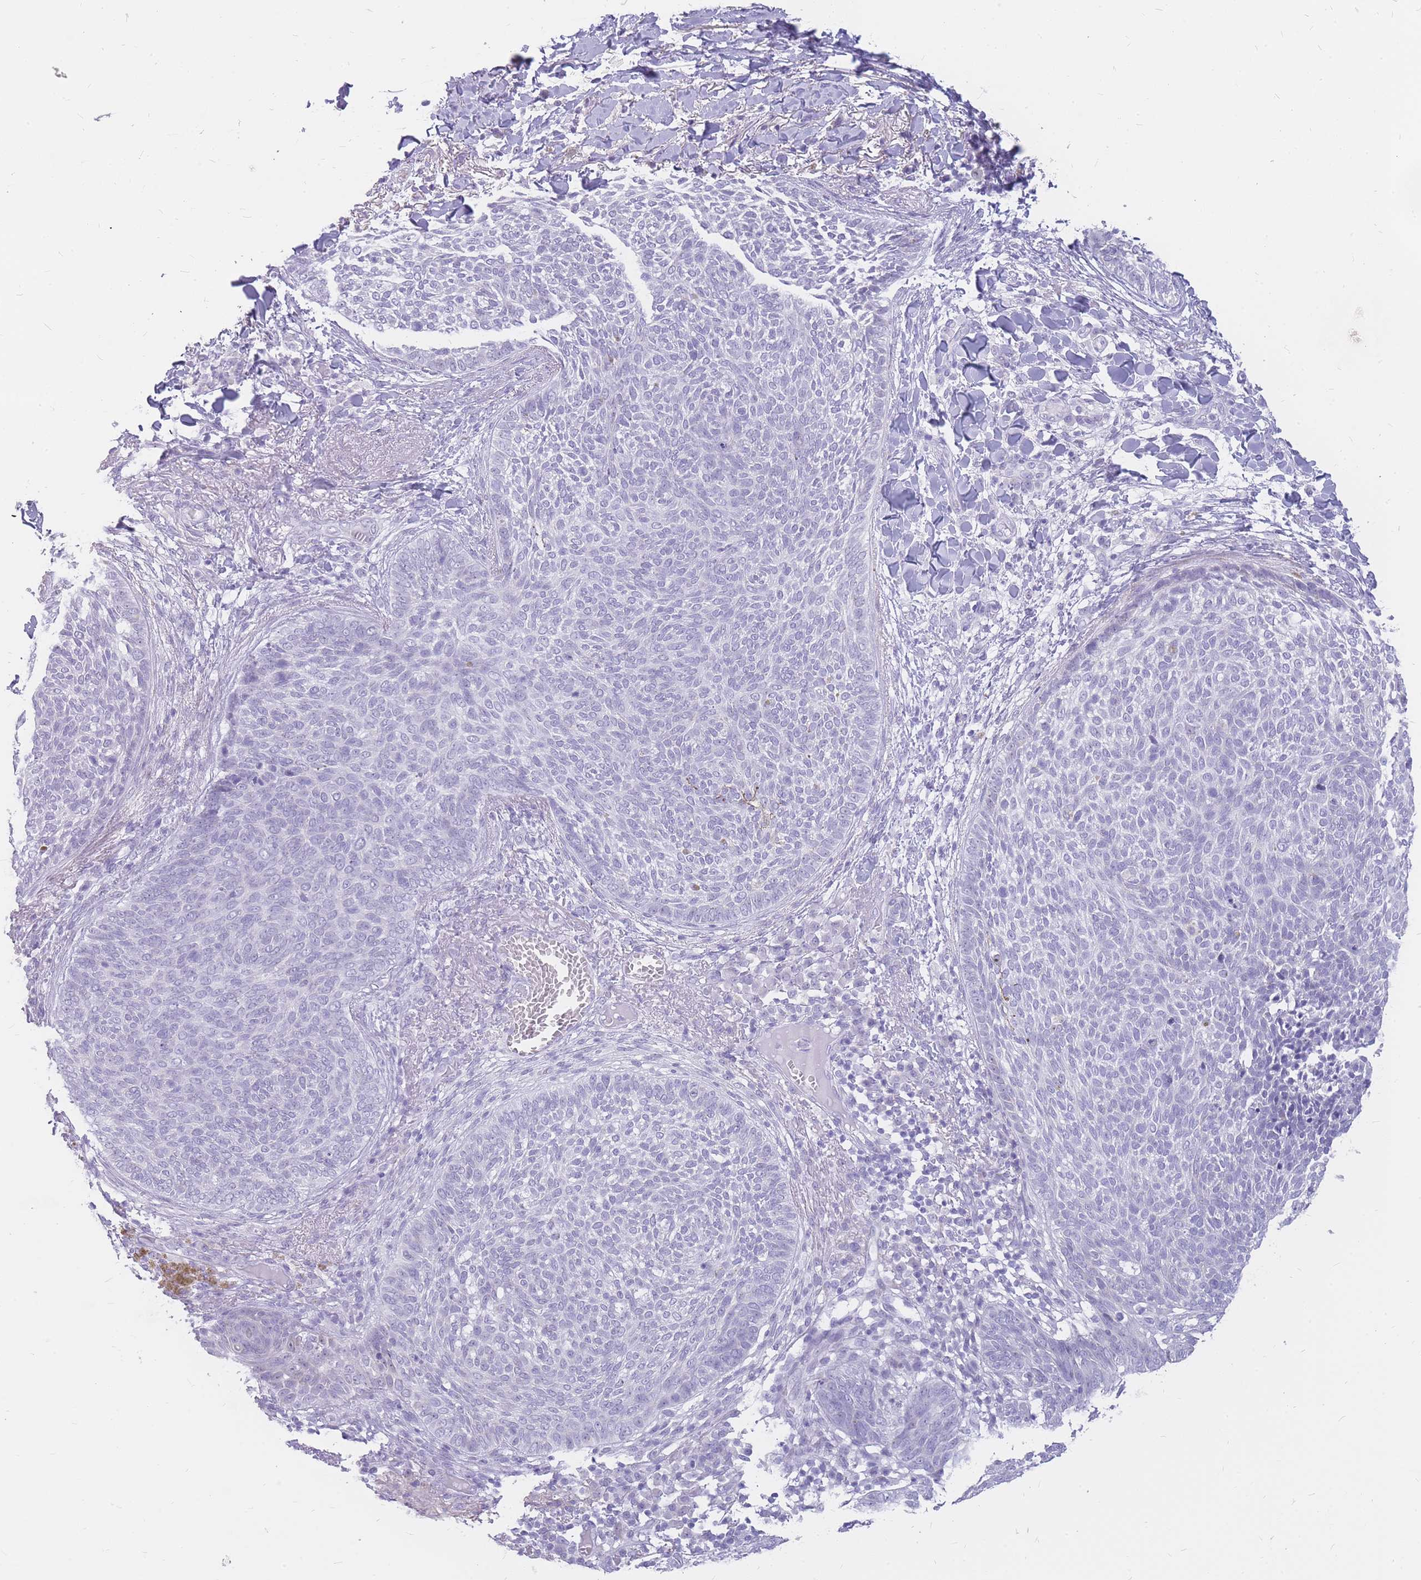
{"staining": {"intensity": "negative", "quantity": "none", "location": "none"}, "tissue": "skin cancer", "cell_type": "Tumor cells", "image_type": "cancer", "snomed": [{"axis": "morphology", "description": "Basal cell carcinoma"}, {"axis": "topography", "description": "Skin"}], "caption": "A micrograph of skin cancer (basal cell carcinoma) stained for a protein displays no brown staining in tumor cells. (DAB IHC visualized using brightfield microscopy, high magnification).", "gene": "INS", "patient": {"sex": "male", "age": 85}}